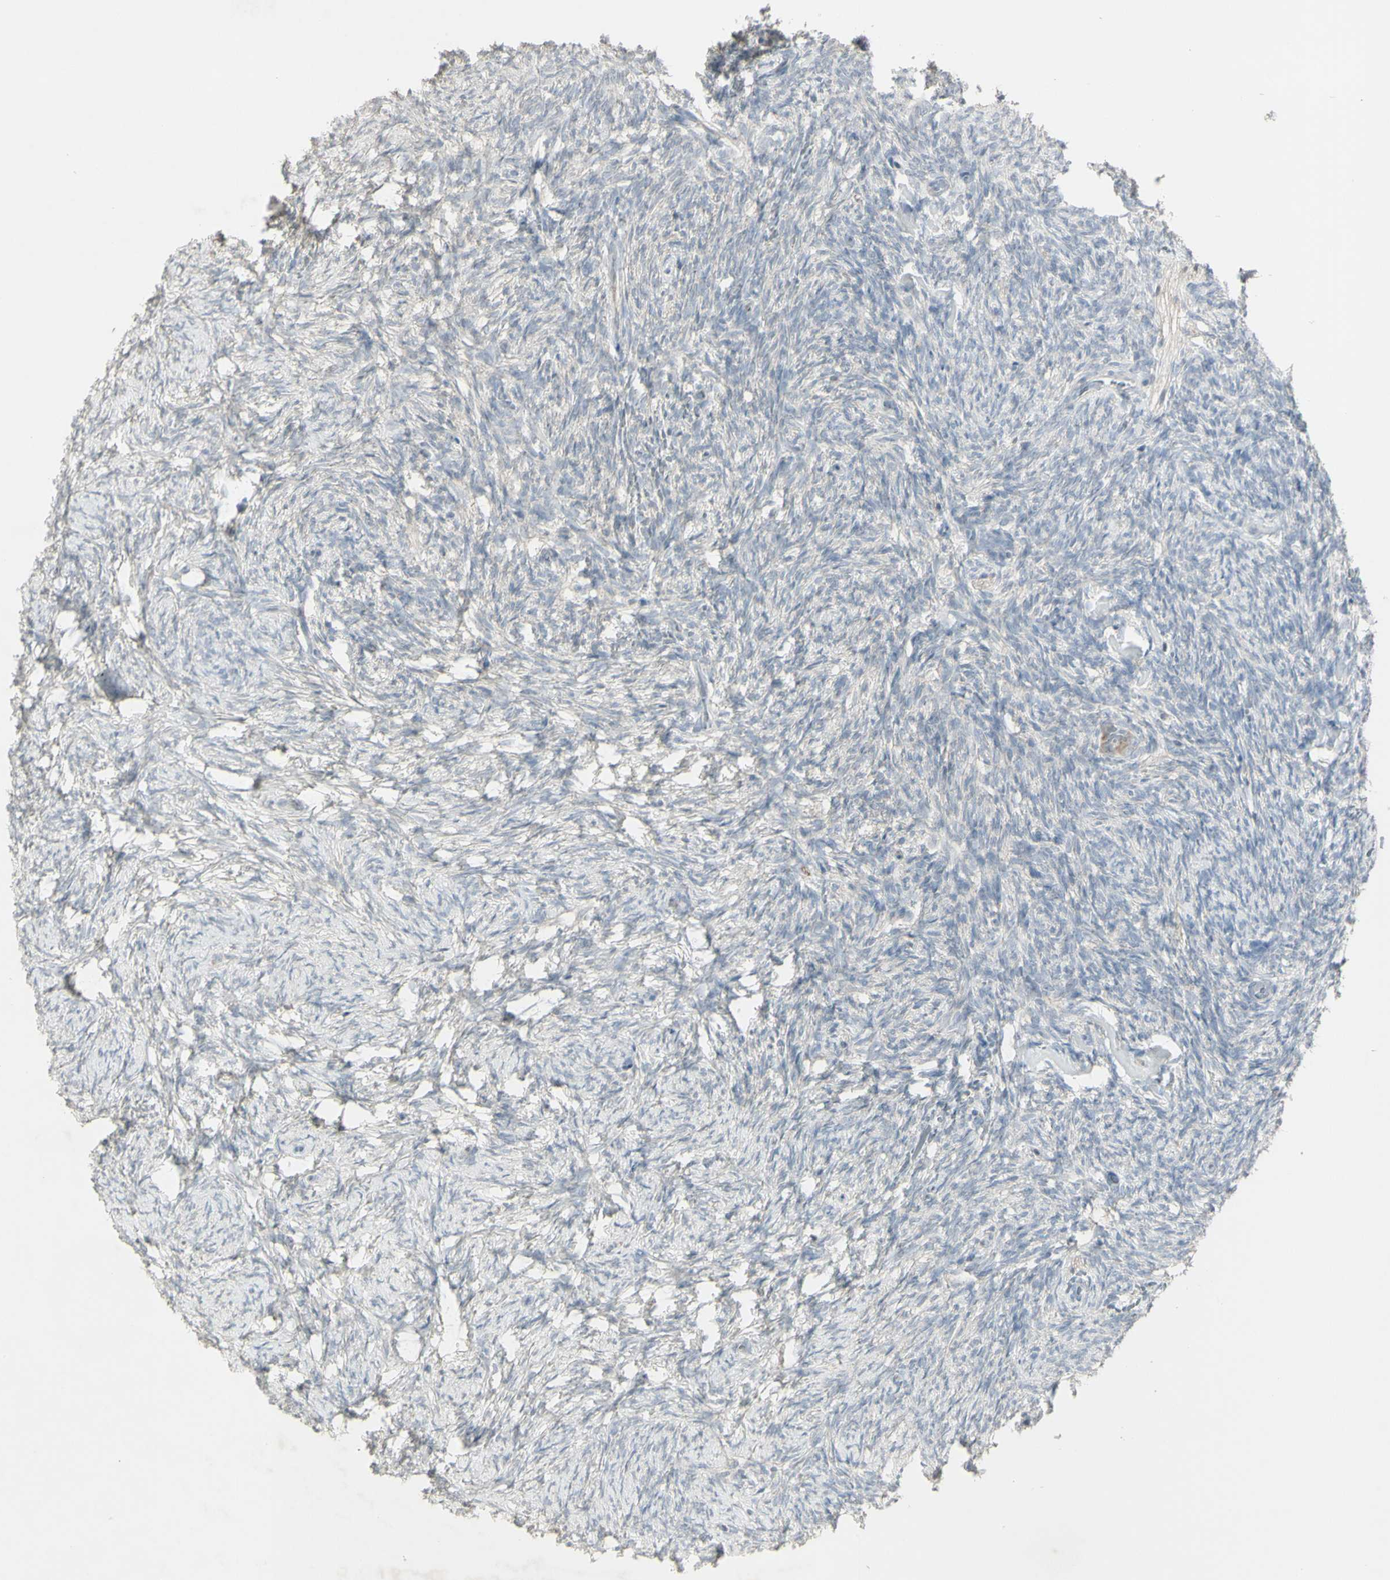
{"staining": {"intensity": "negative", "quantity": "none", "location": "none"}, "tissue": "ovary", "cell_type": "Ovarian stroma cells", "image_type": "normal", "snomed": [{"axis": "morphology", "description": "Normal tissue, NOS"}, {"axis": "topography", "description": "Ovary"}], "caption": "This is an immunohistochemistry (IHC) photomicrograph of unremarkable human ovary. There is no expression in ovarian stroma cells.", "gene": "C1orf116", "patient": {"sex": "female", "age": 60}}